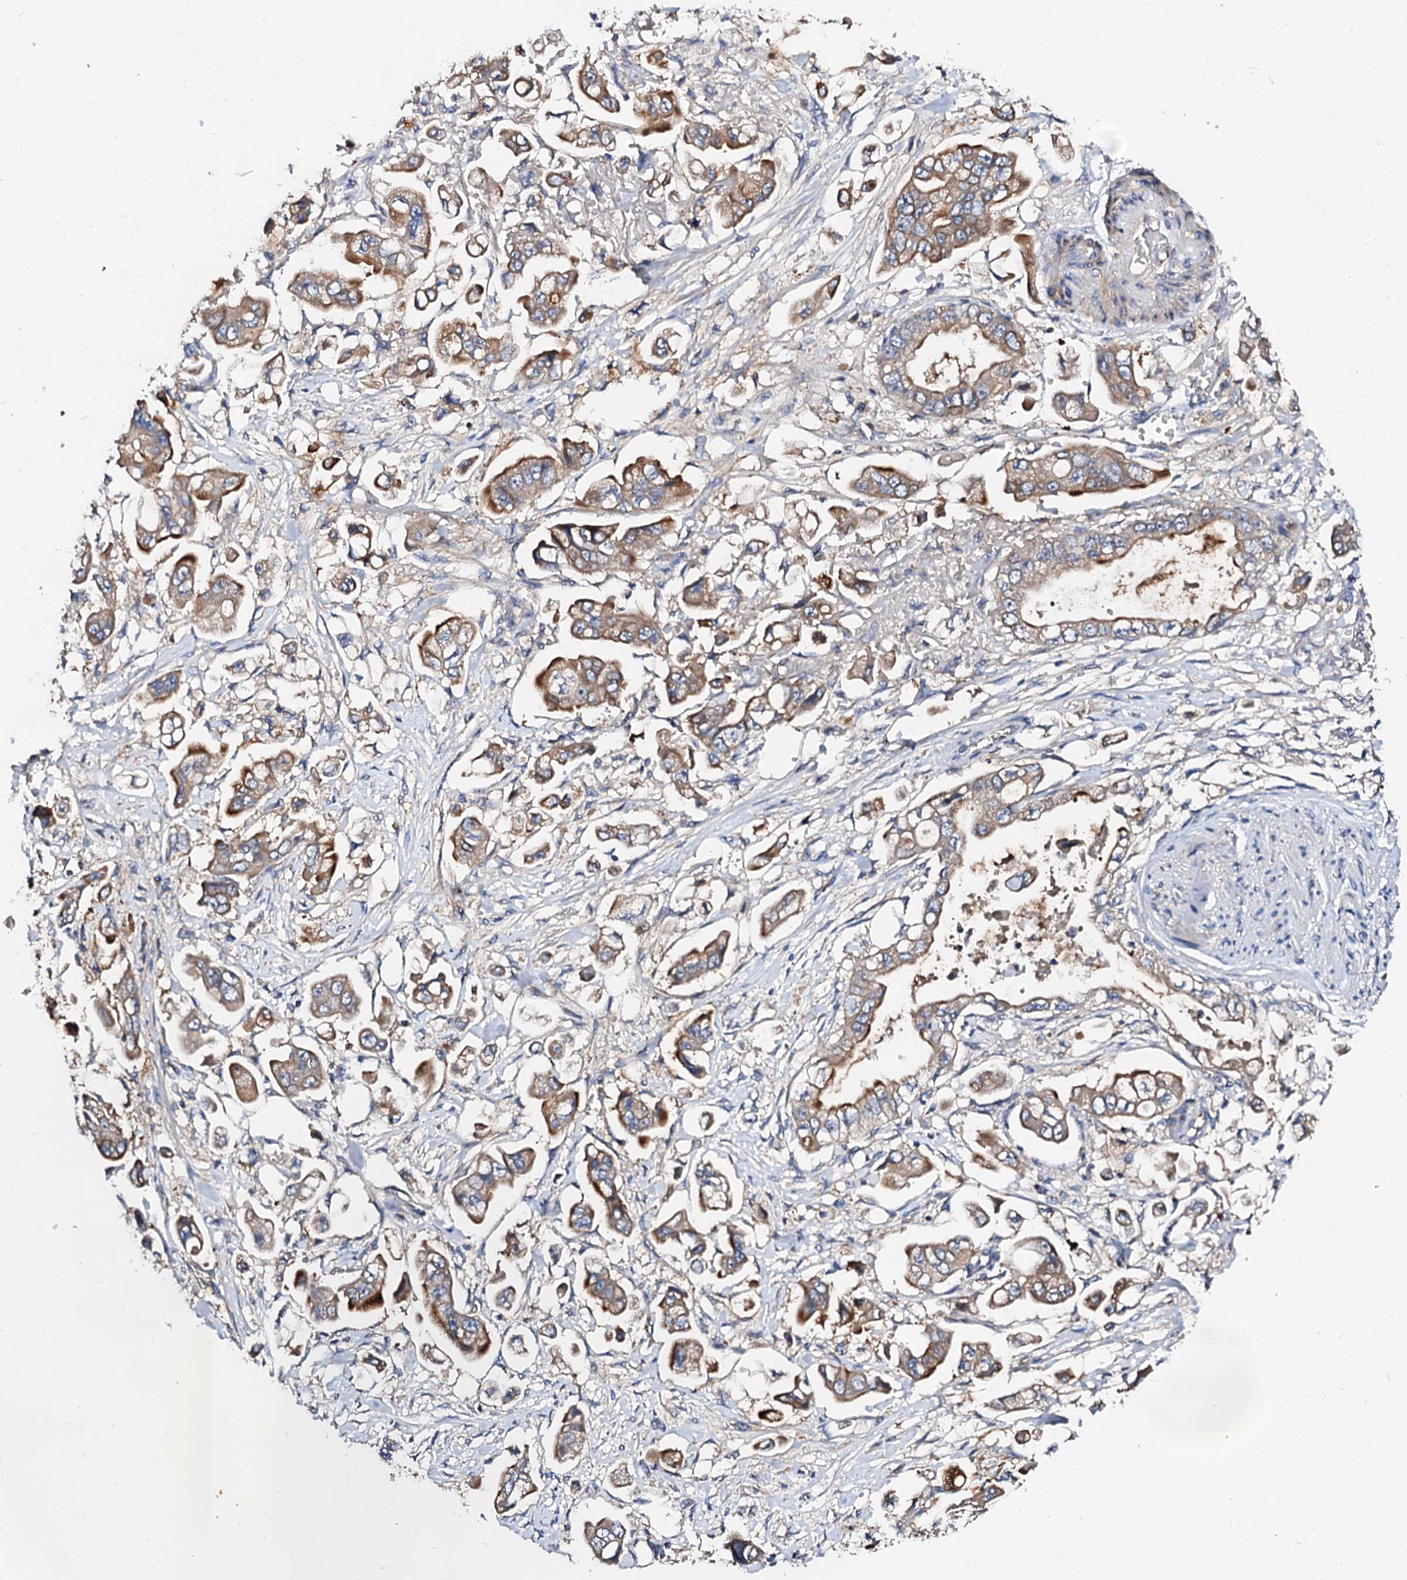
{"staining": {"intensity": "moderate", "quantity": ">75%", "location": "cytoplasmic/membranous"}, "tissue": "stomach cancer", "cell_type": "Tumor cells", "image_type": "cancer", "snomed": [{"axis": "morphology", "description": "Adenocarcinoma, NOS"}, {"axis": "topography", "description": "Stomach"}], "caption": "Brown immunohistochemical staining in human adenocarcinoma (stomach) demonstrates moderate cytoplasmic/membranous positivity in about >75% of tumor cells.", "gene": "FIBIN", "patient": {"sex": "male", "age": 62}}